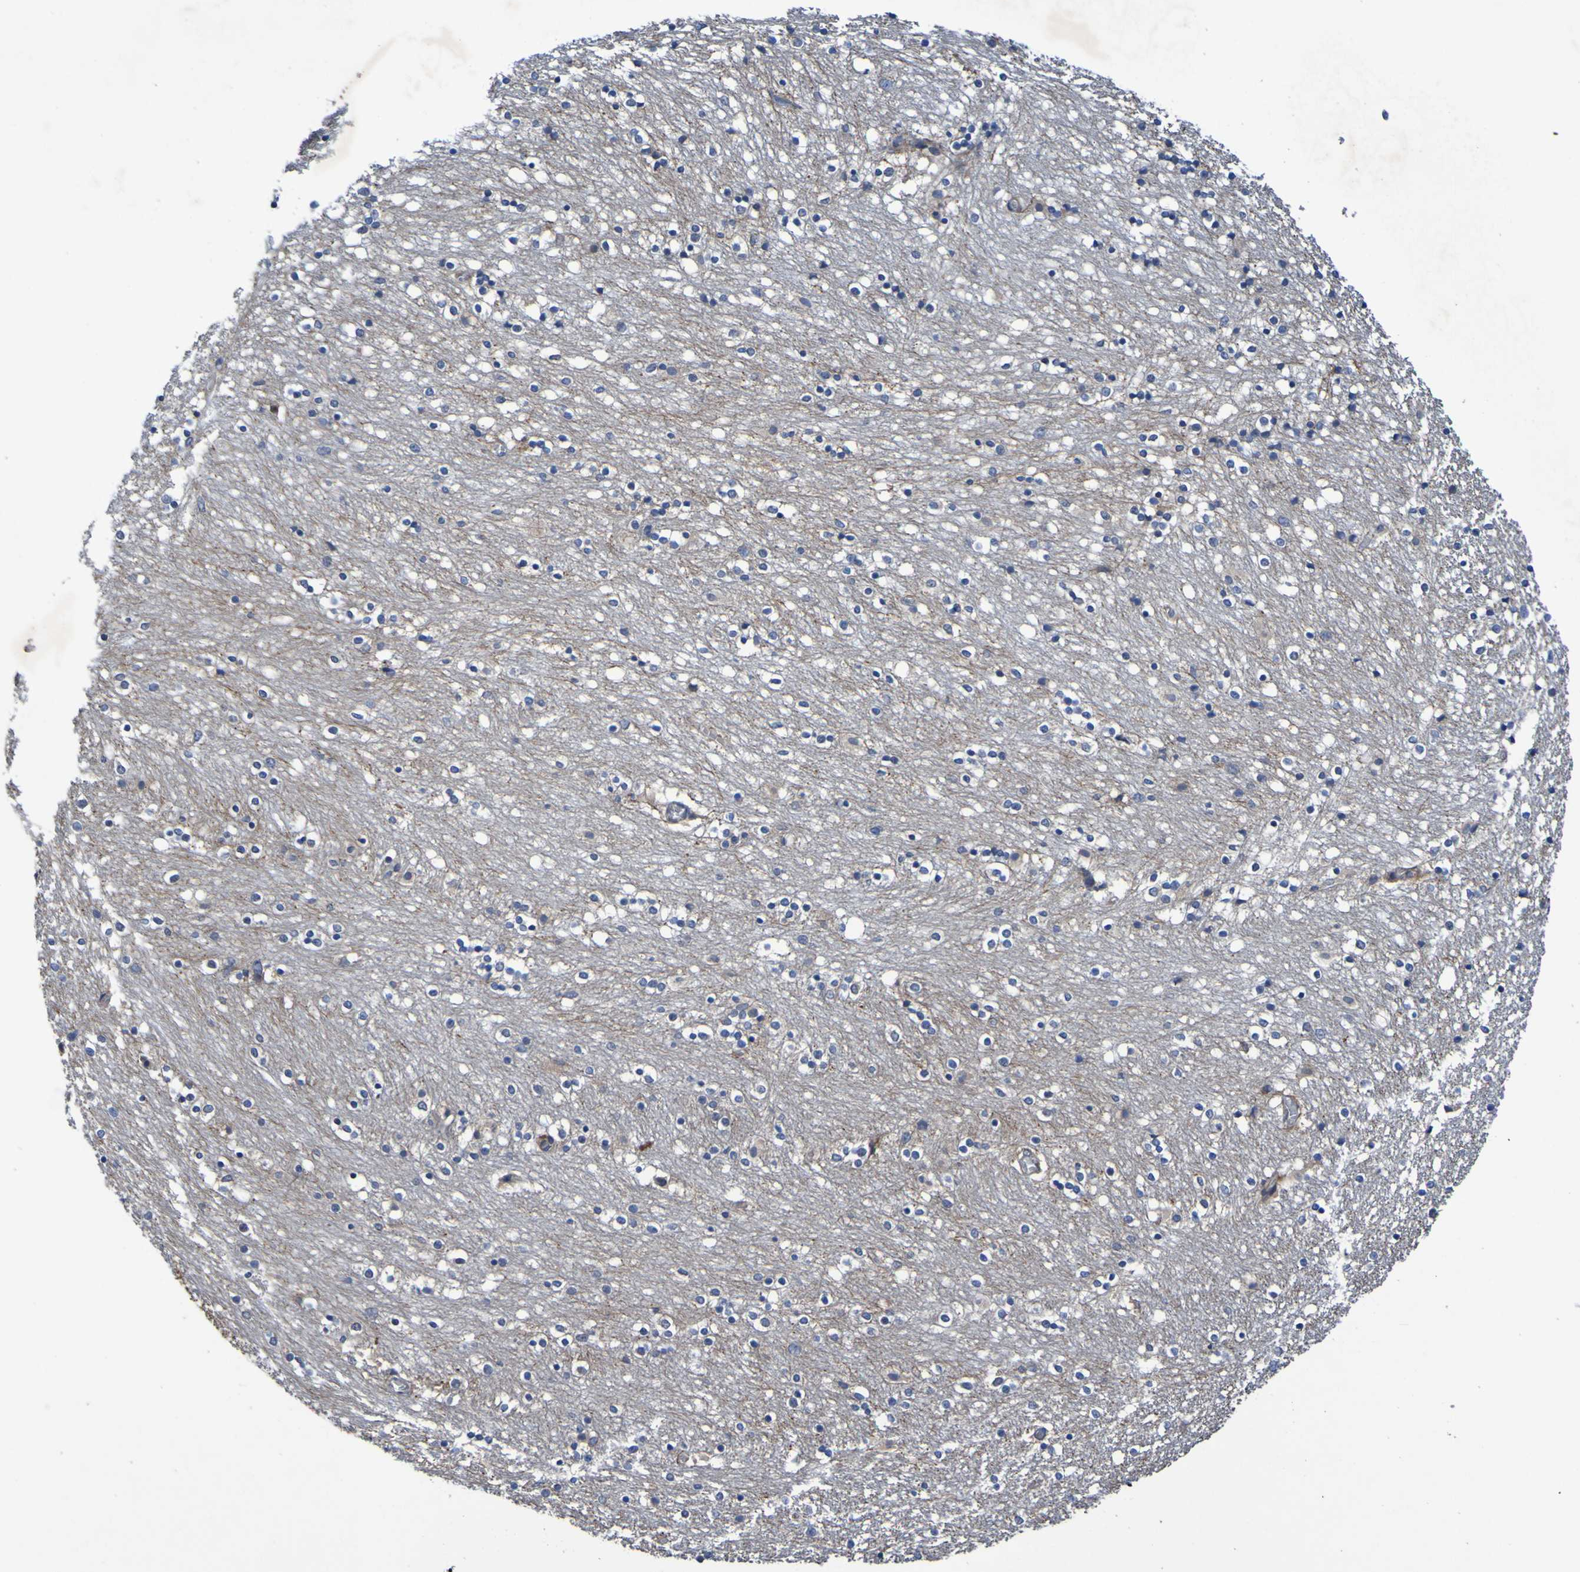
{"staining": {"intensity": "moderate", "quantity": "<25%", "location": "cytoplasmic/membranous"}, "tissue": "caudate", "cell_type": "Glial cells", "image_type": "normal", "snomed": [{"axis": "morphology", "description": "Normal tissue, NOS"}, {"axis": "topography", "description": "Lateral ventricle wall"}], "caption": "This photomicrograph exhibits benign caudate stained with IHC to label a protein in brown. The cytoplasmic/membranous of glial cells show moderate positivity for the protein. Nuclei are counter-stained blue.", "gene": "SDK1", "patient": {"sex": "female", "age": 54}}